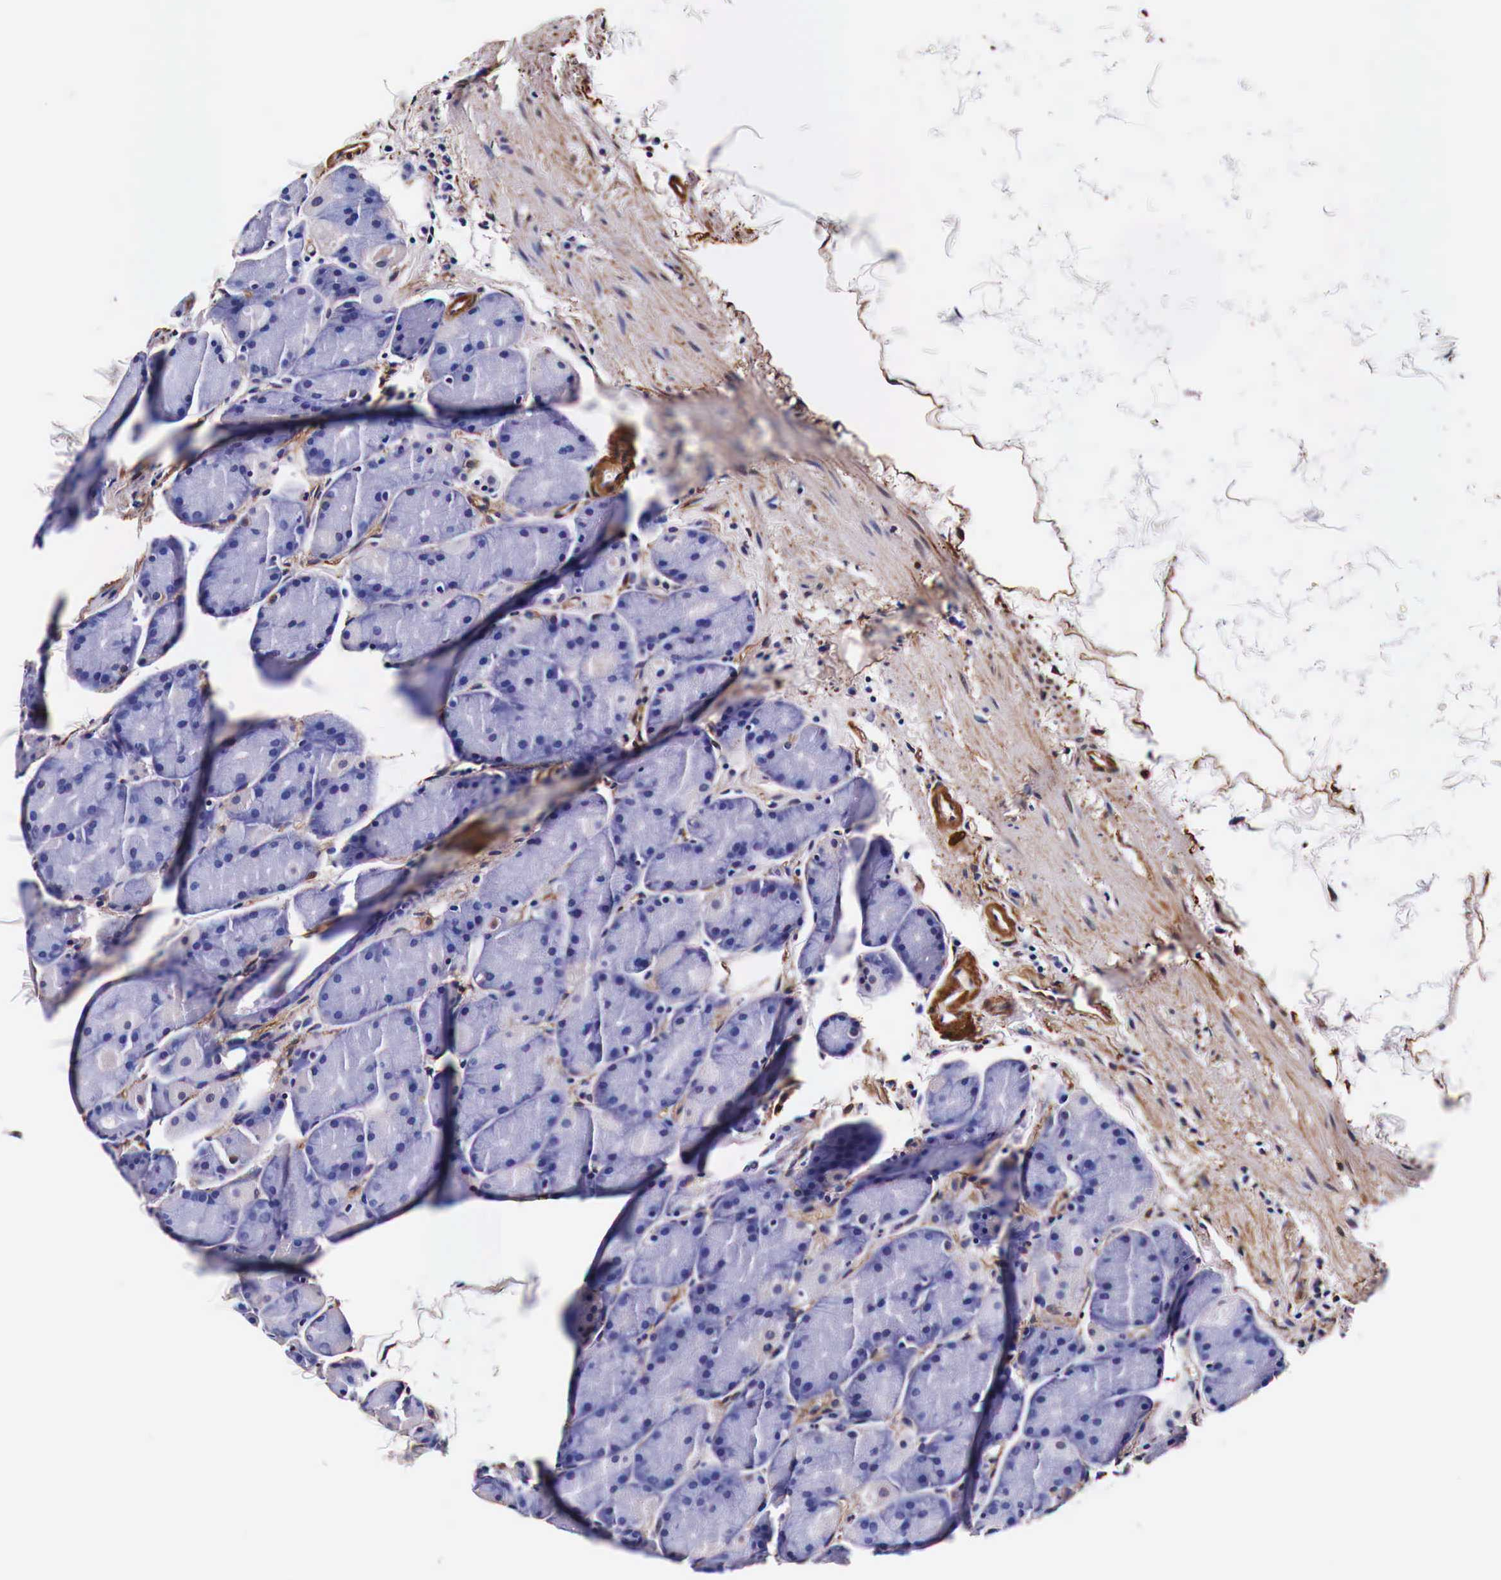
{"staining": {"intensity": "moderate", "quantity": ">75%", "location": "cytoplasmic/membranous"}, "tissue": "stomach", "cell_type": "Glandular cells", "image_type": "normal", "snomed": [{"axis": "morphology", "description": "Adenocarcinoma, NOS"}, {"axis": "topography", "description": "Stomach, upper"}], "caption": "Immunohistochemical staining of unremarkable human stomach displays medium levels of moderate cytoplasmic/membranous staining in approximately >75% of glandular cells.", "gene": "HSPB1", "patient": {"sex": "male", "age": 47}}